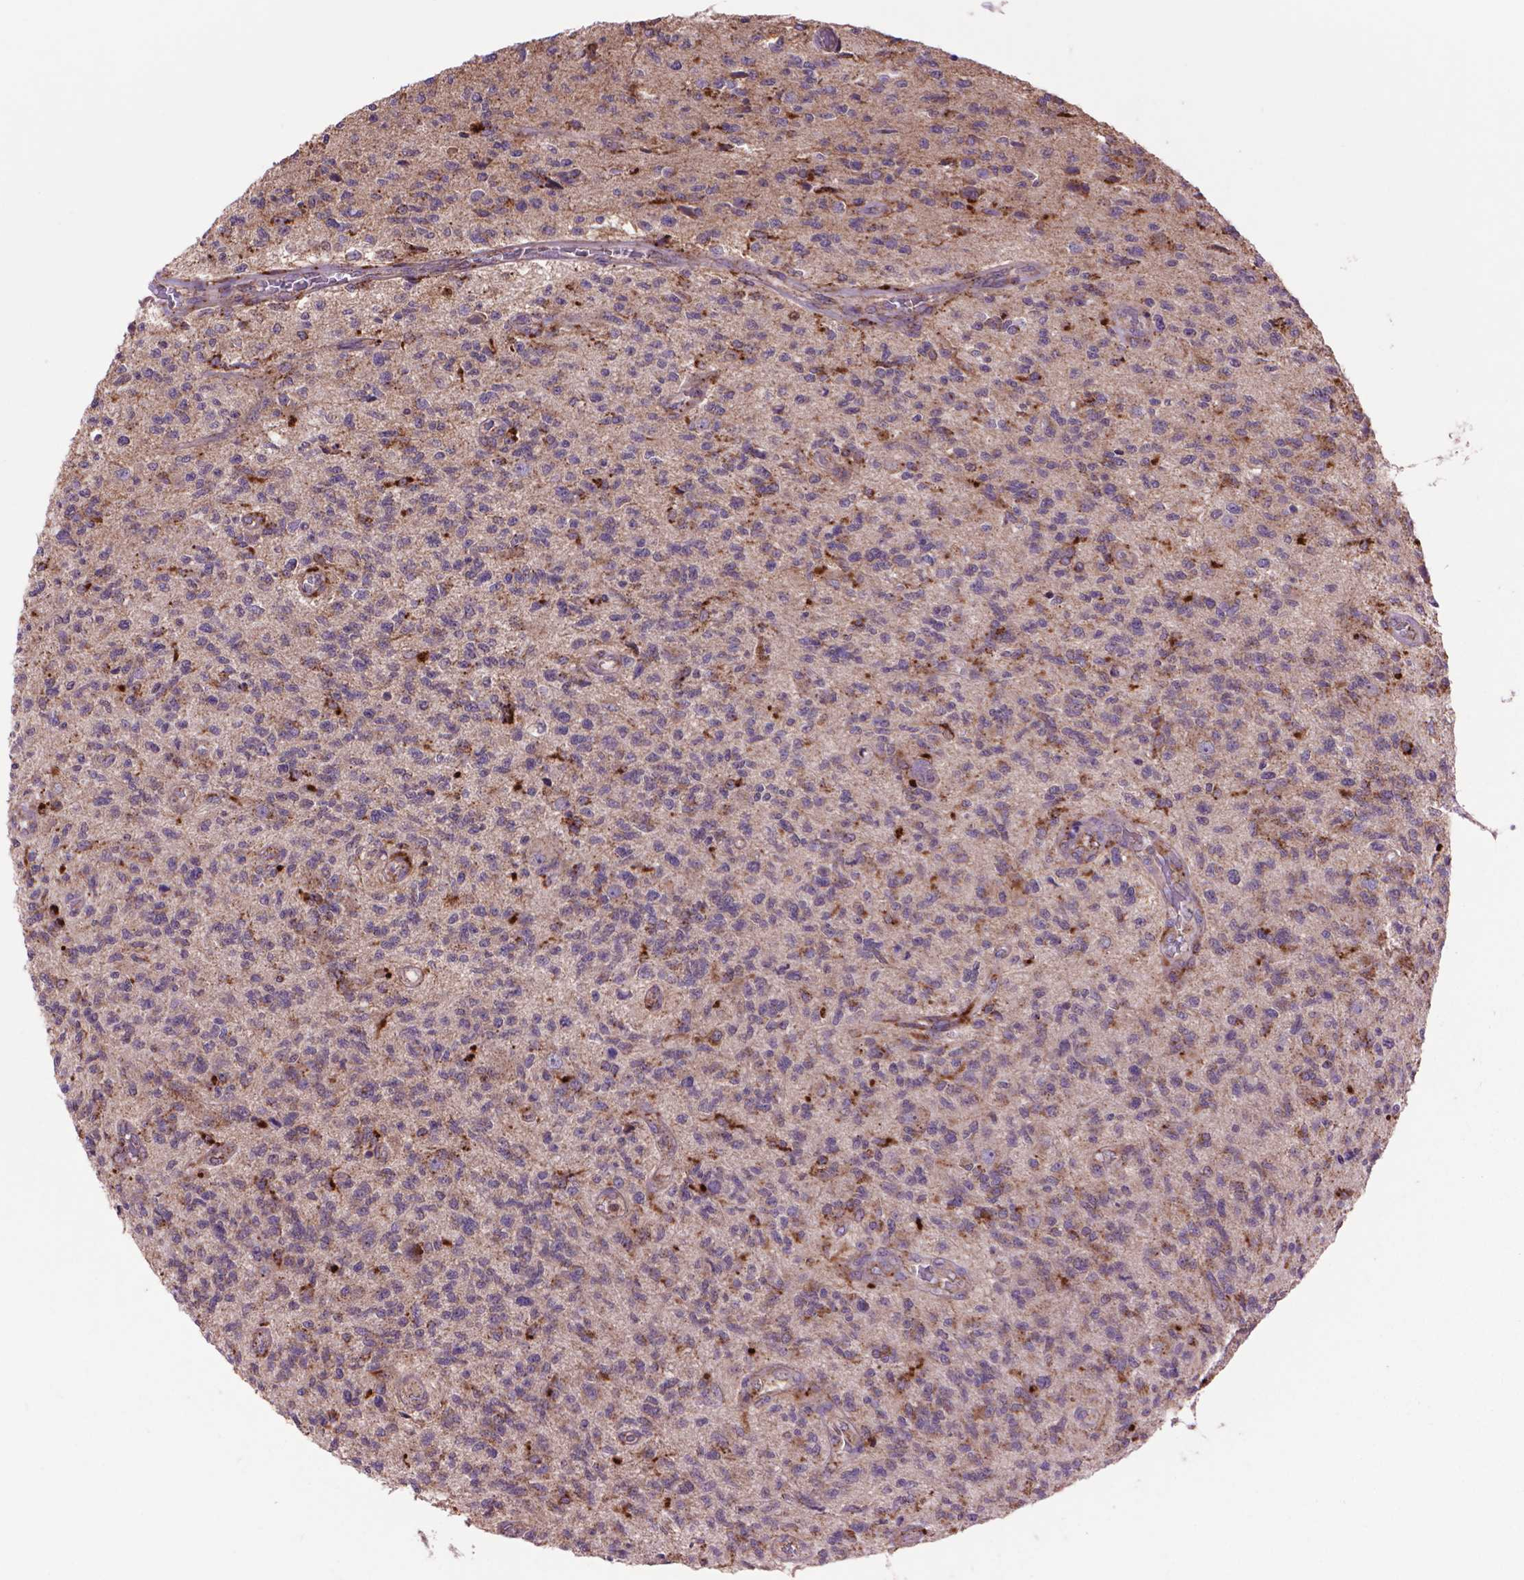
{"staining": {"intensity": "moderate", "quantity": "25%-75%", "location": "cytoplasmic/membranous"}, "tissue": "glioma", "cell_type": "Tumor cells", "image_type": "cancer", "snomed": [{"axis": "morphology", "description": "Glioma, malignant, High grade"}, {"axis": "topography", "description": "Brain"}], "caption": "Glioma stained with a protein marker shows moderate staining in tumor cells.", "gene": "GLB1", "patient": {"sex": "male", "age": 56}}